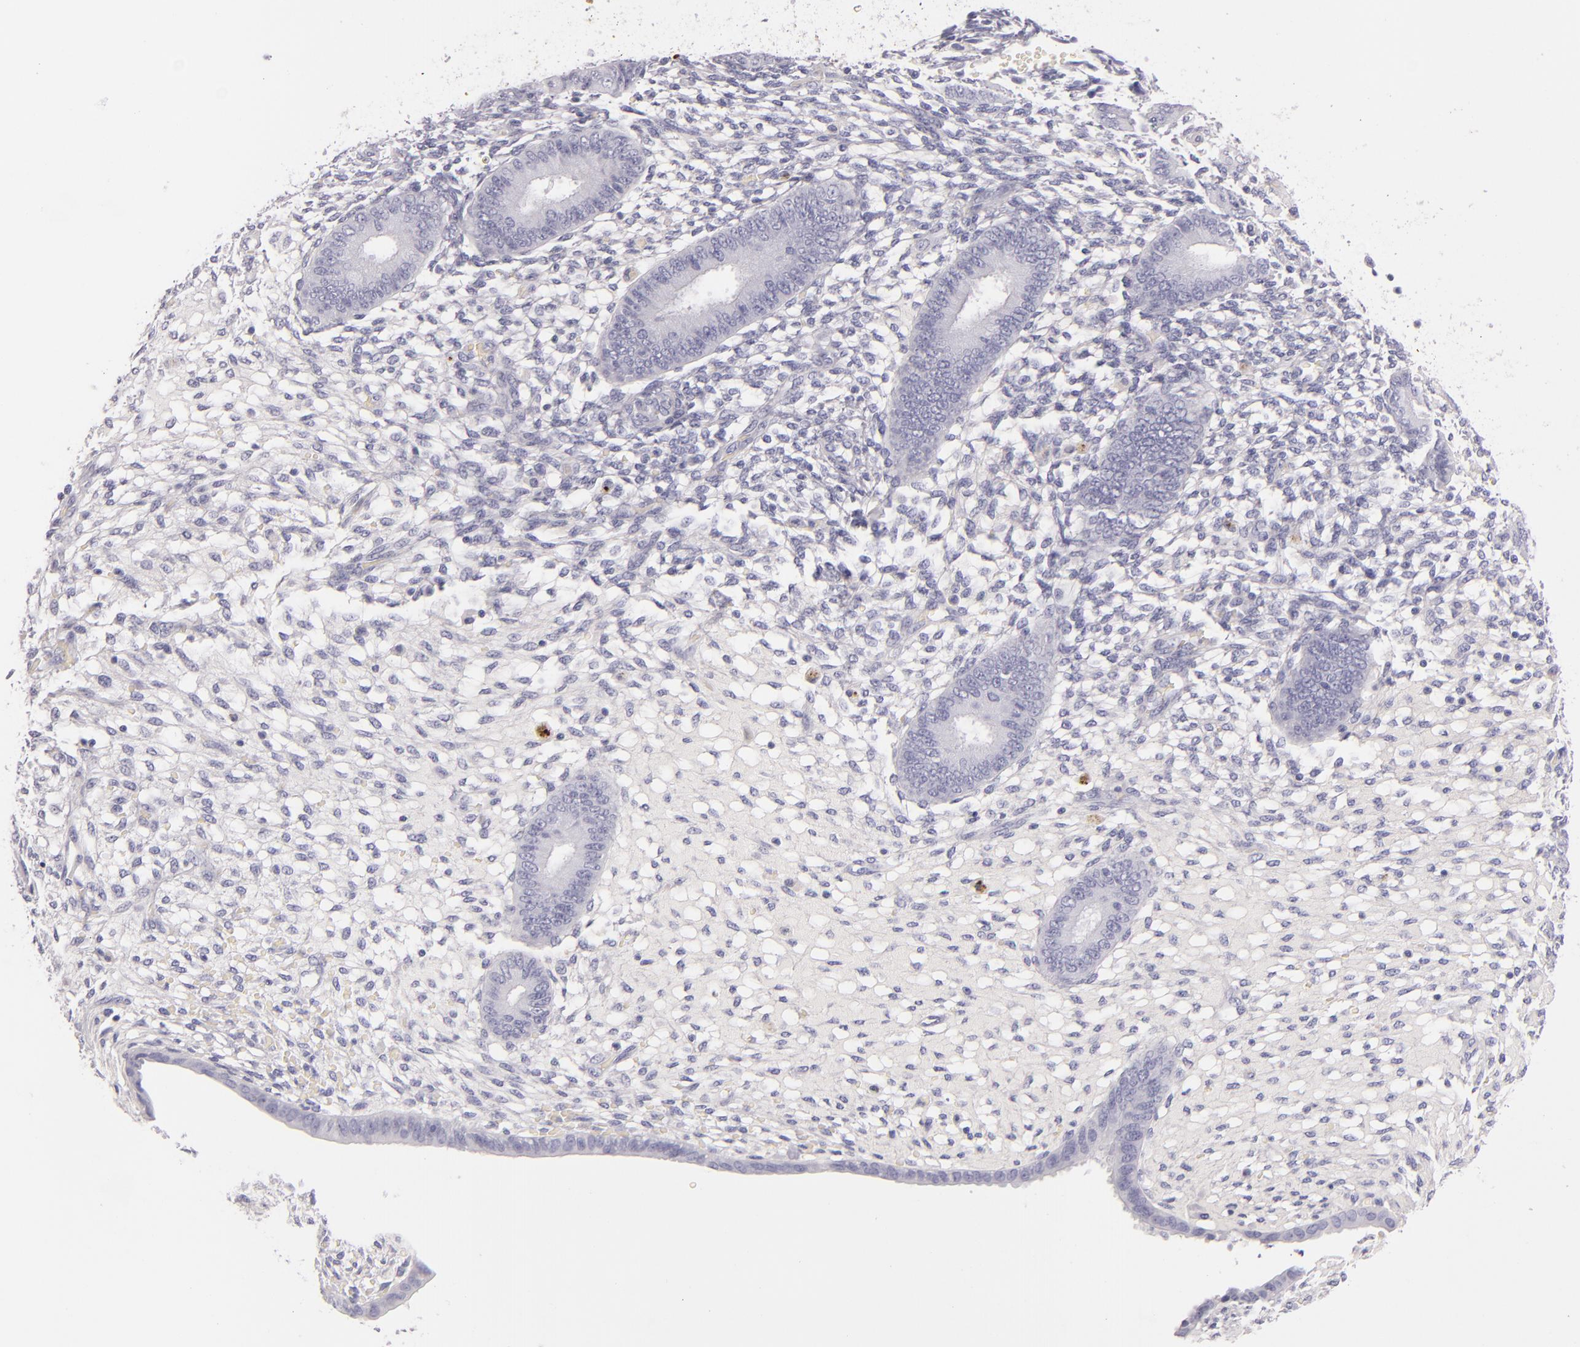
{"staining": {"intensity": "negative", "quantity": "none", "location": "none"}, "tissue": "endometrium", "cell_type": "Cells in endometrial stroma", "image_type": "normal", "snomed": [{"axis": "morphology", "description": "Normal tissue, NOS"}, {"axis": "topography", "description": "Endometrium"}], "caption": "High power microscopy photomicrograph of an IHC photomicrograph of unremarkable endometrium, revealing no significant expression in cells in endometrial stroma. The staining was performed using DAB to visualize the protein expression in brown, while the nuclei were stained in blue with hematoxylin (Magnification: 20x).", "gene": "FABP1", "patient": {"sex": "female", "age": 42}}